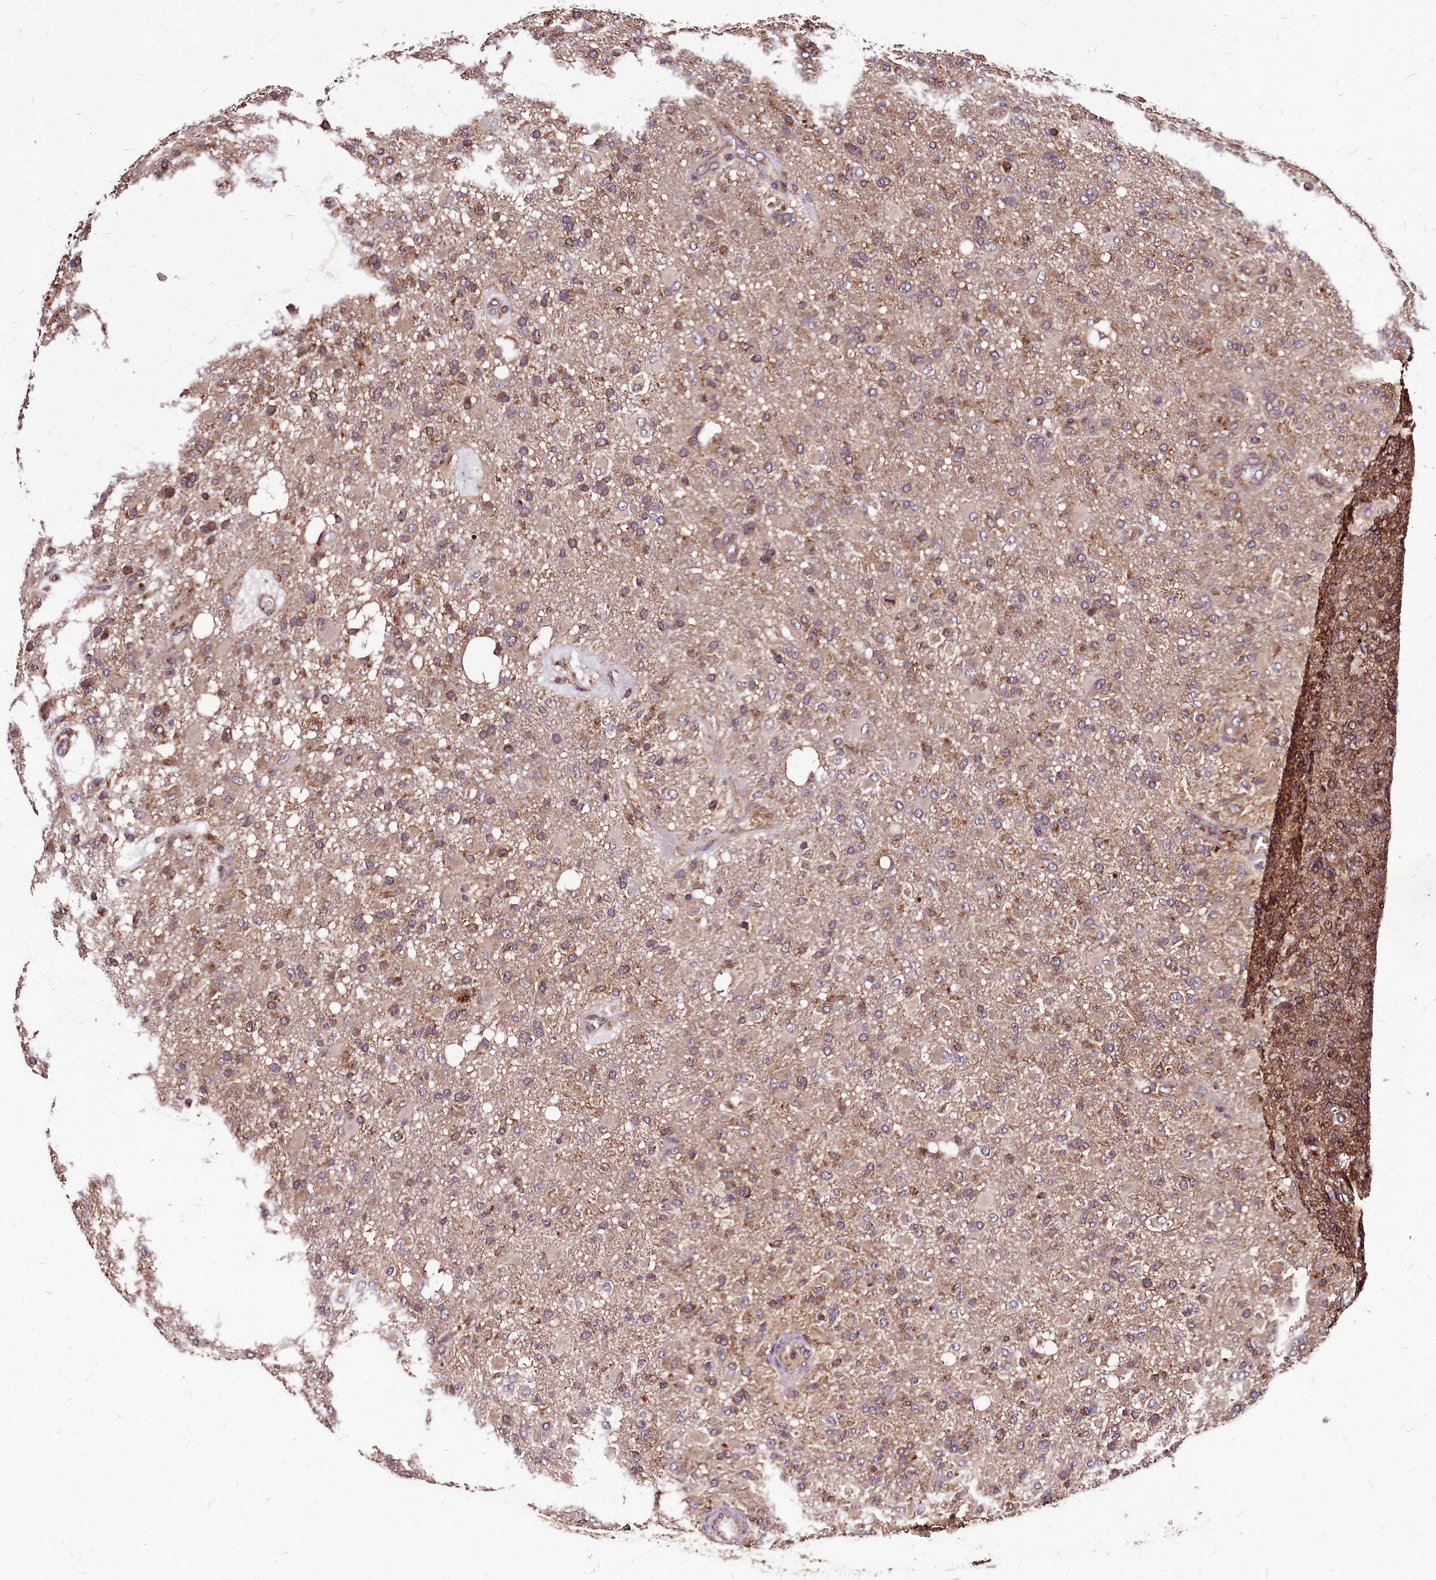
{"staining": {"intensity": "moderate", "quantity": ">75%", "location": "cytoplasmic/membranous"}, "tissue": "glioma", "cell_type": "Tumor cells", "image_type": "cancer", "snomed": [{"axis": "morphology", "description": "Glioma, malignant, High grade"}, {"axis": "topography", "description": "Brain"}], "caption": "A high-resolution micrograph shows immunohistochemistry staining of glioma, which reveals moderate cytoplasmic/membranous expression in about >75% of tumor cells.", "gene": "LRSAM1", "patient": {"sex": "female", "age": 74}}